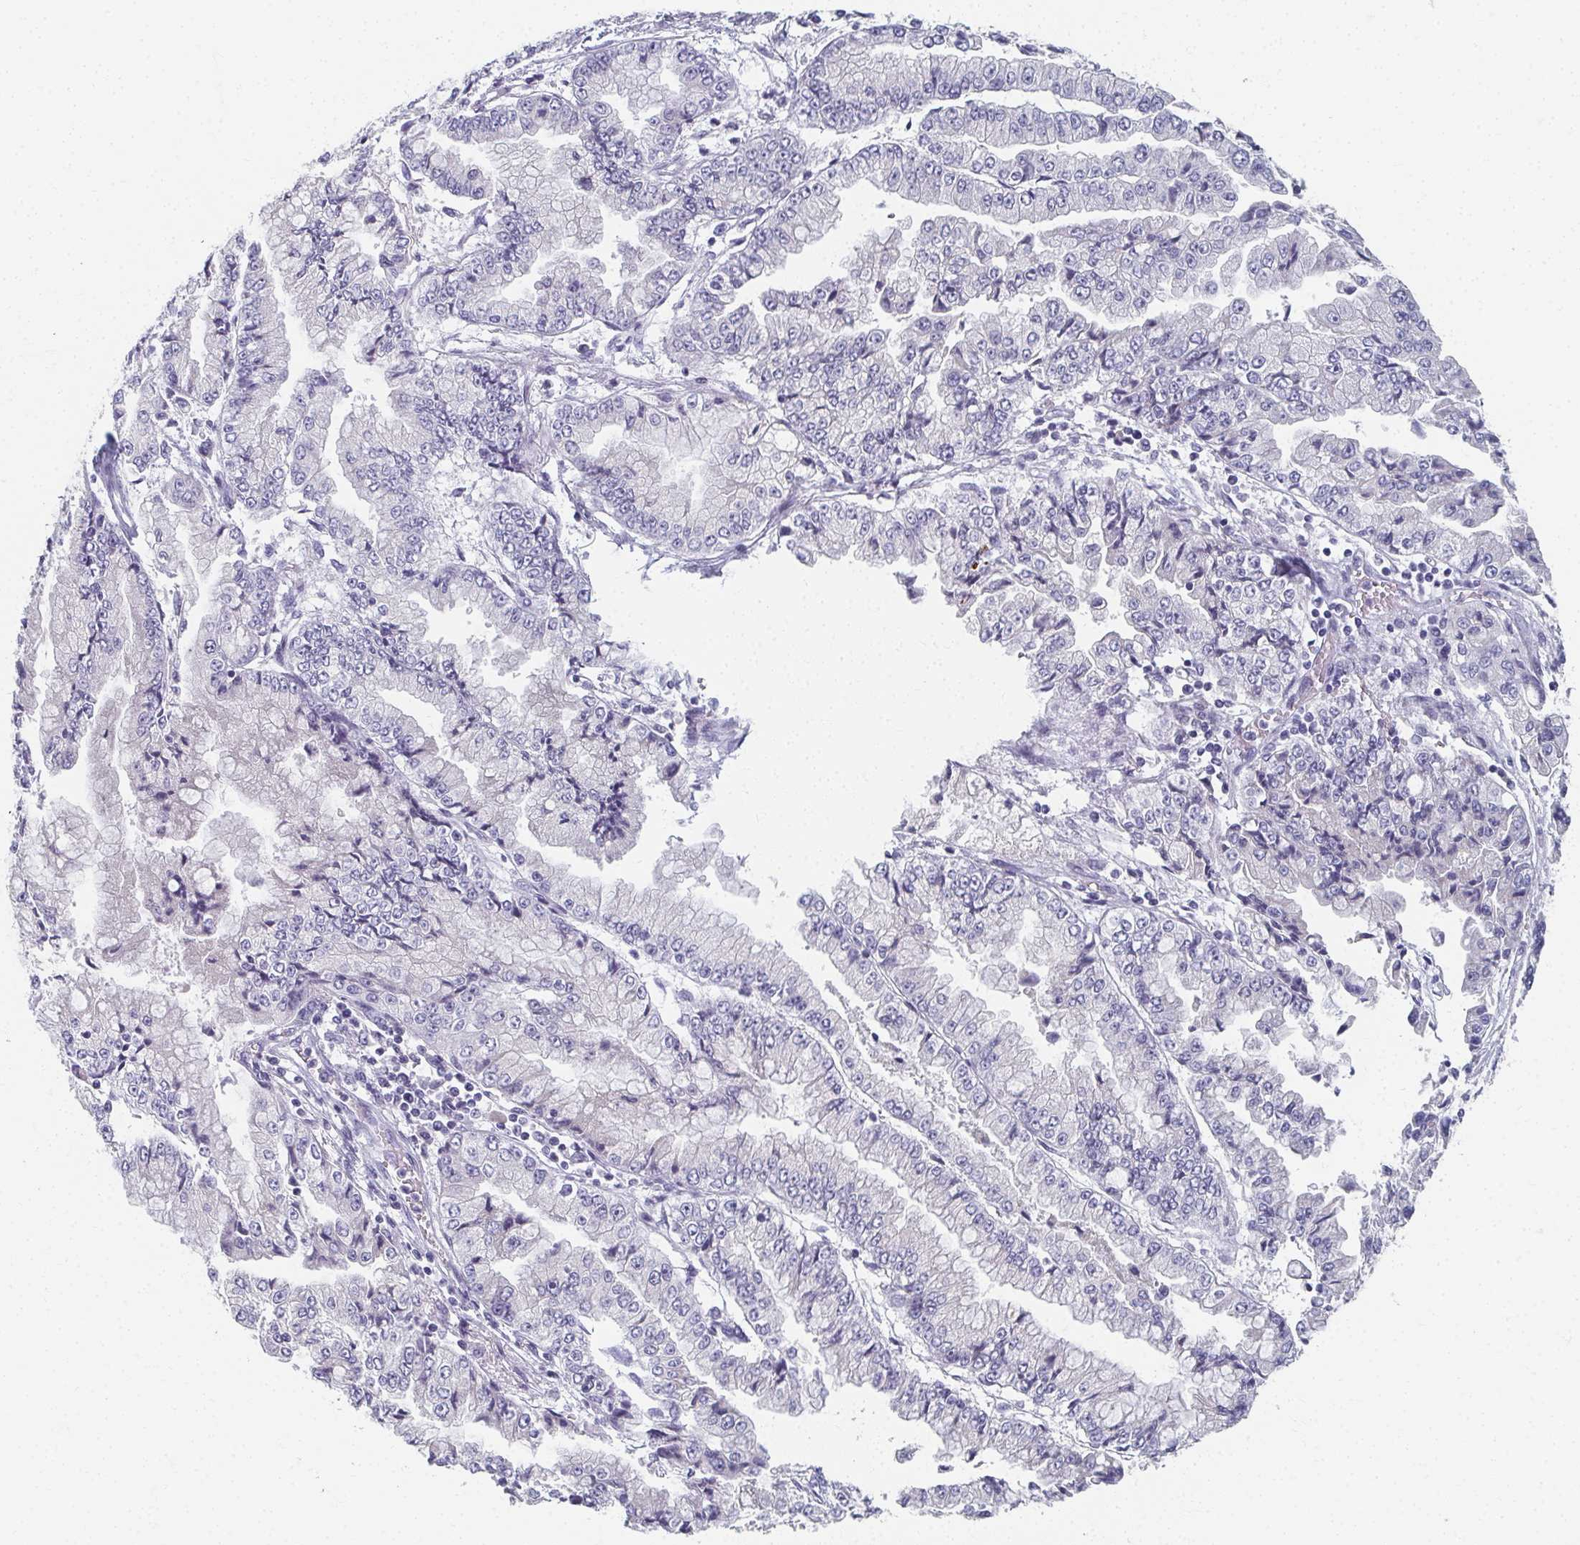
{"staining": {"intensity": "negative", "quantity": "none", "location": "none"}, "tissue": "stomach cancer", "cell_type": "Tumor cells", "image_type": "cancer", "snomed": [{"axis": "morphology", "description": "Adenocarcinoma, NOS"}, {"axis": "topography", "description": "Stomach, upper"}], "caption": "Human stomach adenocarcinoma stained for a protein using immunohistochemistry (IHC) demonstrates no expression in tumor cells.", "gene": "CAMKV", "patient": {"sex": "female", "age": 74}}